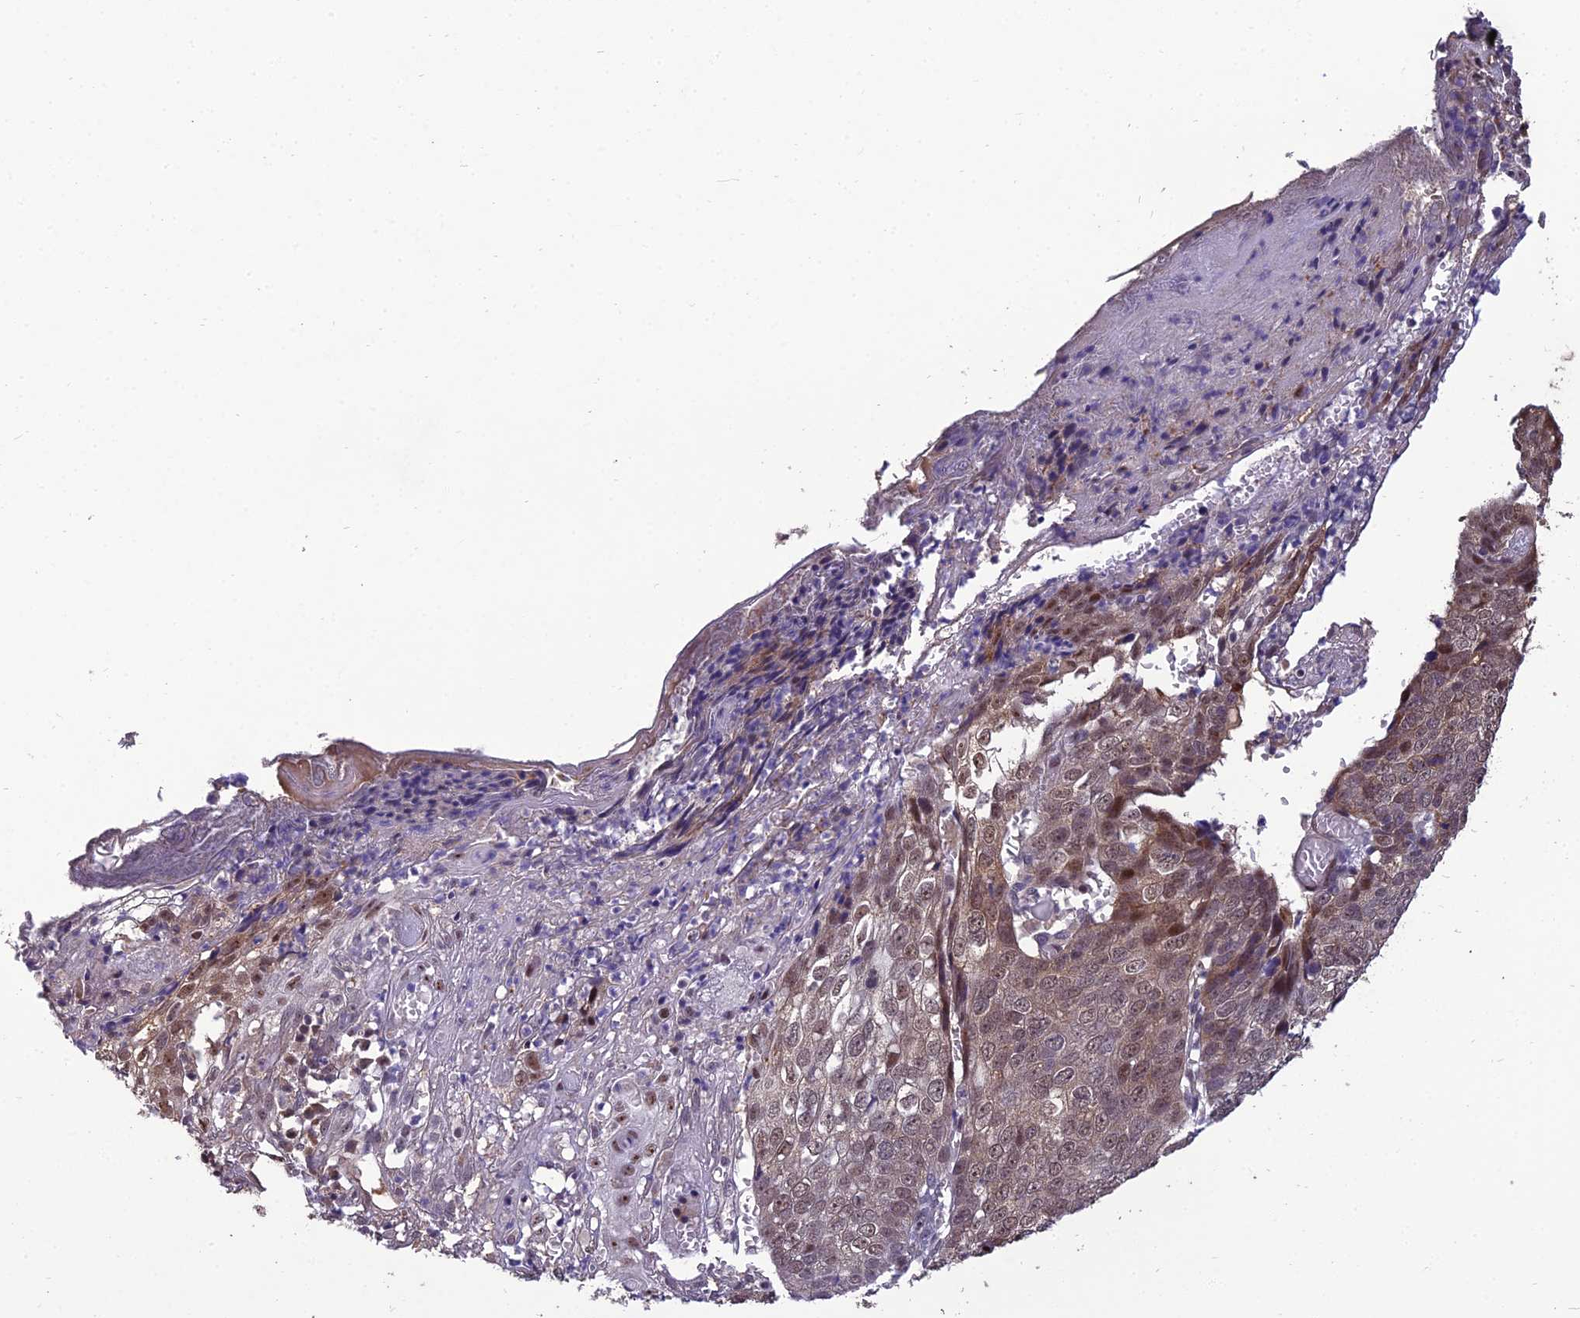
{"staining": {"intensity": "moderate", "quantity": ">75%", "location": "nuclear"}, "tissue": "skin cancer", "cell_type": "Tumor cells", "image_type": "cancer", "snomed": [{"axis": "morphology", "description": "Squamous cell carcinoma, NOS"}, {"axis": "topography", "description": "Skin"}], "caption": "Immunohistochemistry (IHC) image of skin cancer (squamous cell carcinoma) stained for a protein (brown), which displays medium levels of moderate nuclear expression in about >75% of tumor cells.", "gene": "GRWD1", "patient": {"sex": "male", "age": 71}}